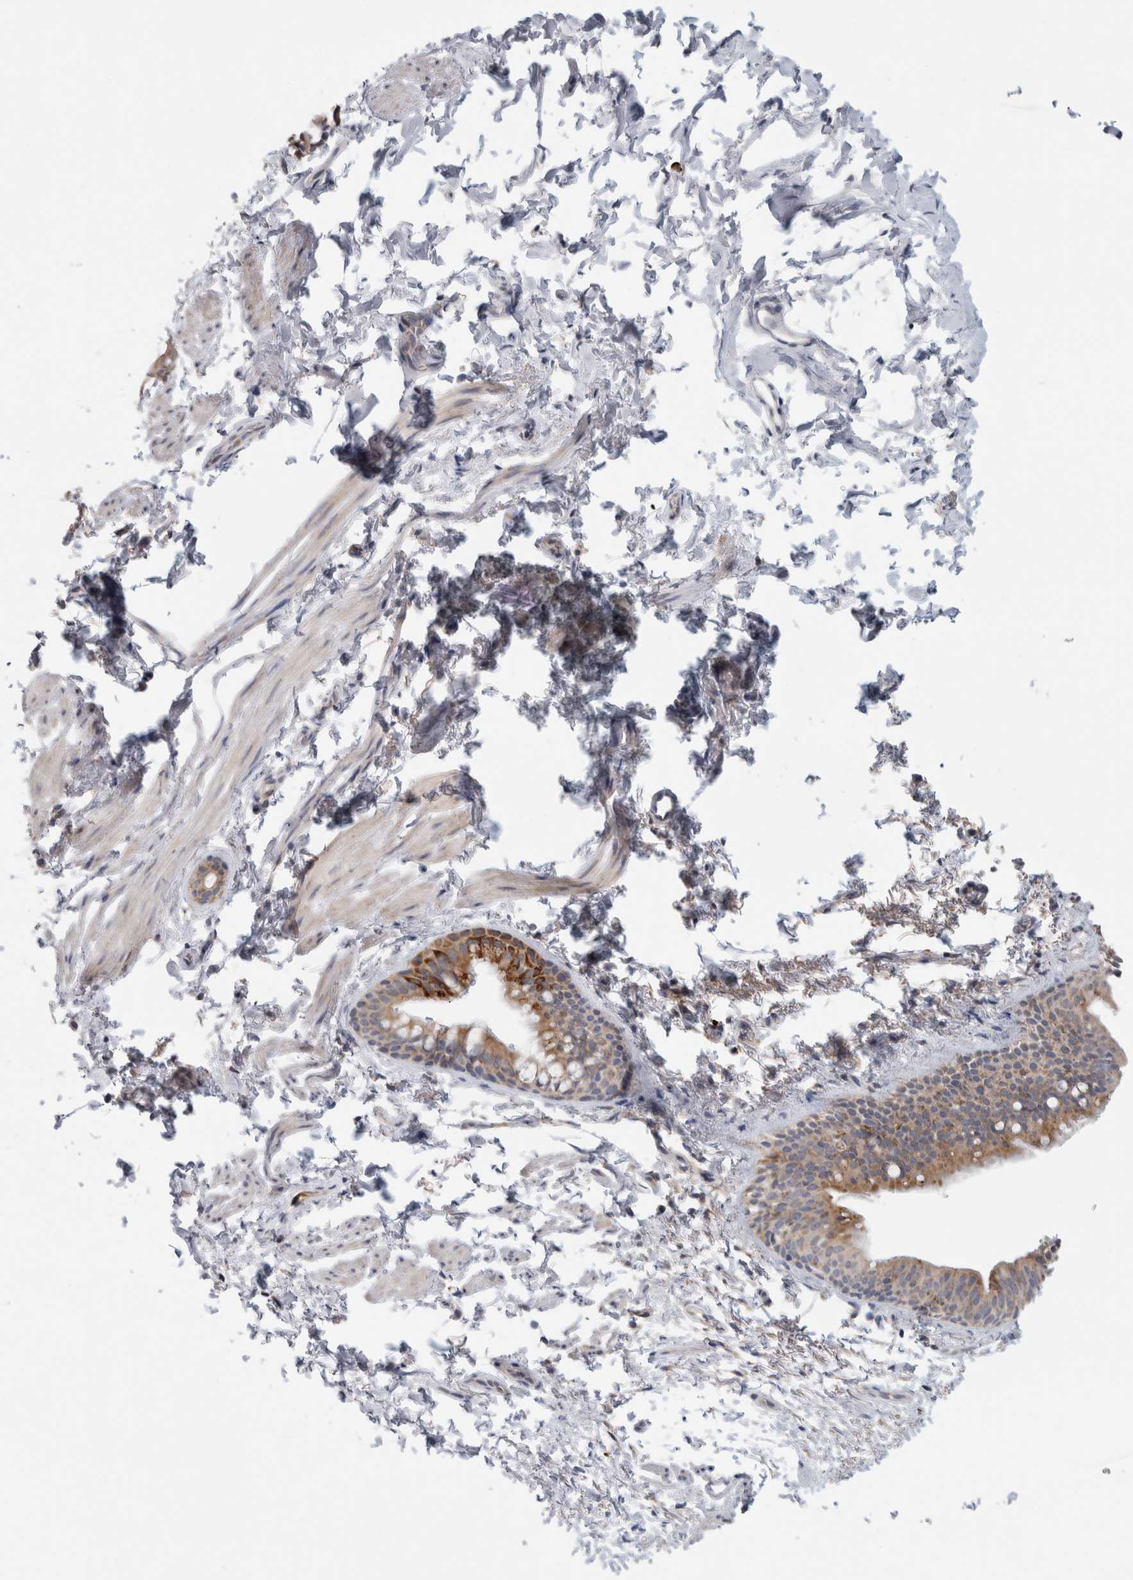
{"staining": {"intensity": "moderate", "quantity": ">75%", "location": "cytoplasmic/membranous"}, "tissue": "bronchus", "cell_type": "Respiratory epithelial cells", "image_type": "normal", "snomed": [{"axis": "morphology", "description": "Normal tissue, NOS"}, {"axis": "topography", "description": "Cartilage tissue"}, {"axis": "topography", "description": "Bronchus"}, {"axis": "topography", "description": "Lung"}], "caption": "Protein analysis of benign bronchus reveals moderate cytoplasmic/membranous positivity in about >75% of respiratory epithelial cells.", "gene": "RAB18", "patient": {"sex": "male", "age": 64}}